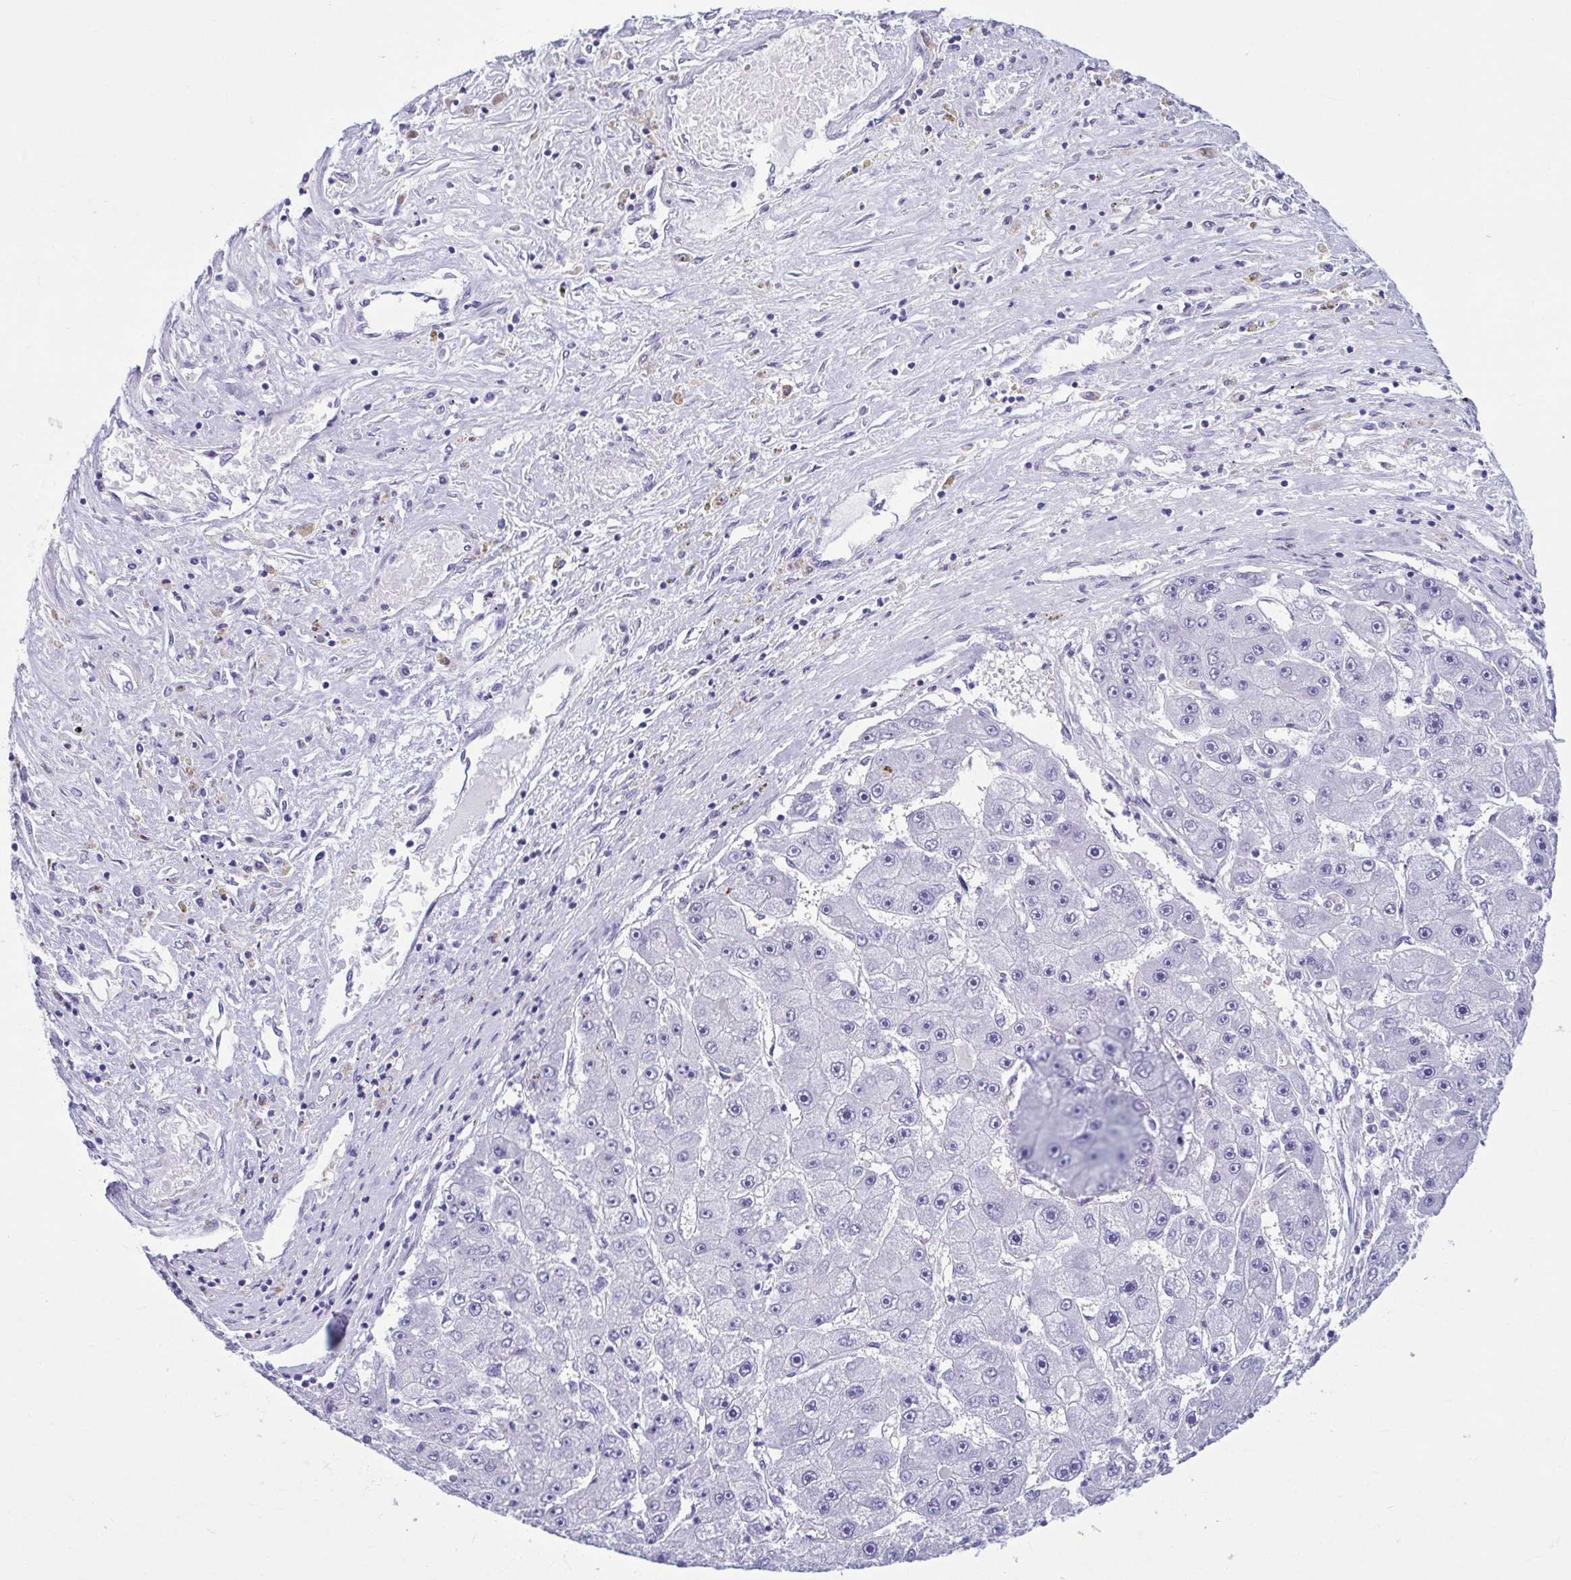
{"staining": {"intensity": "negative", "quantity": "none", "location": "none"}, "tissue": "liver cancer", "cell_type": "Tumor cells", "image_type": "cancer", "snomed": [{"axis": "morphology", "description": "Carcinoma, Hepatocellular, NOS"}, {"axis": "topography", "description": "Liver"}], "caption": "An immunohistochemistry micrograph of hepatocellular carcinoma (liver) is shown. There is no staining in tumor cells of hepatocellular carcinoma (liver). (DAB IHC with hematoxylin counter stain).", "gene": "TCEAL3", "patient": {"sex": "female", "age": 61}}